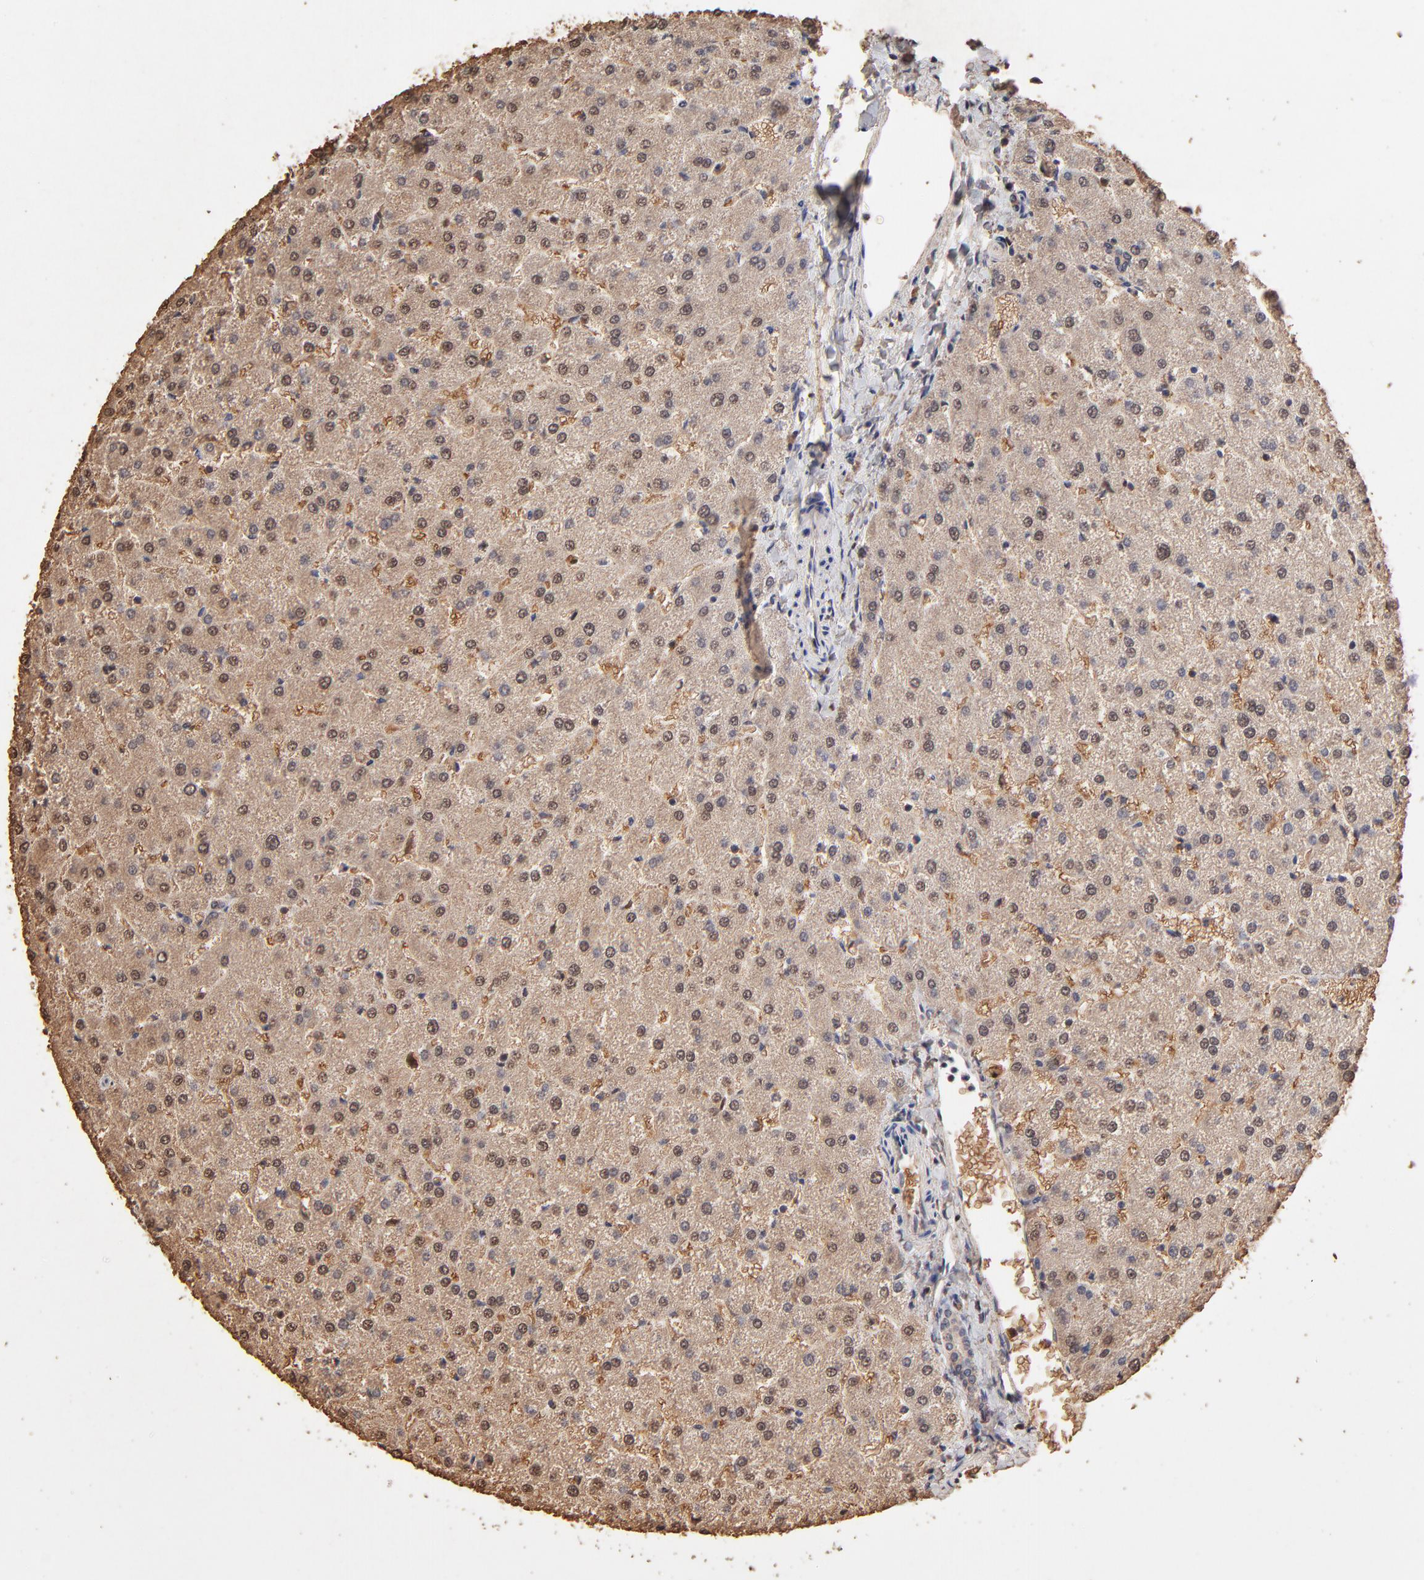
{"staining": {"intensity": "weak", "quantity": ">75%", "location": "cytoplasmic/membranous"}, "tissue": "liver", "cell_type": "Cholangiocytes", "image_type": "normal", "snomed": [{"axis": "morphology", "description": "Normal tissue, NOS"}, {"axis": "topography", "description": "Liver"}], "caption": "Protein expression analysis of unremarkable human liver reveals weak cytoplasmic/membranous positivity in approximately >75% of cholangiocytes.", "gene": "CASP1", "patient": {"sex": "female", "age": 32}}